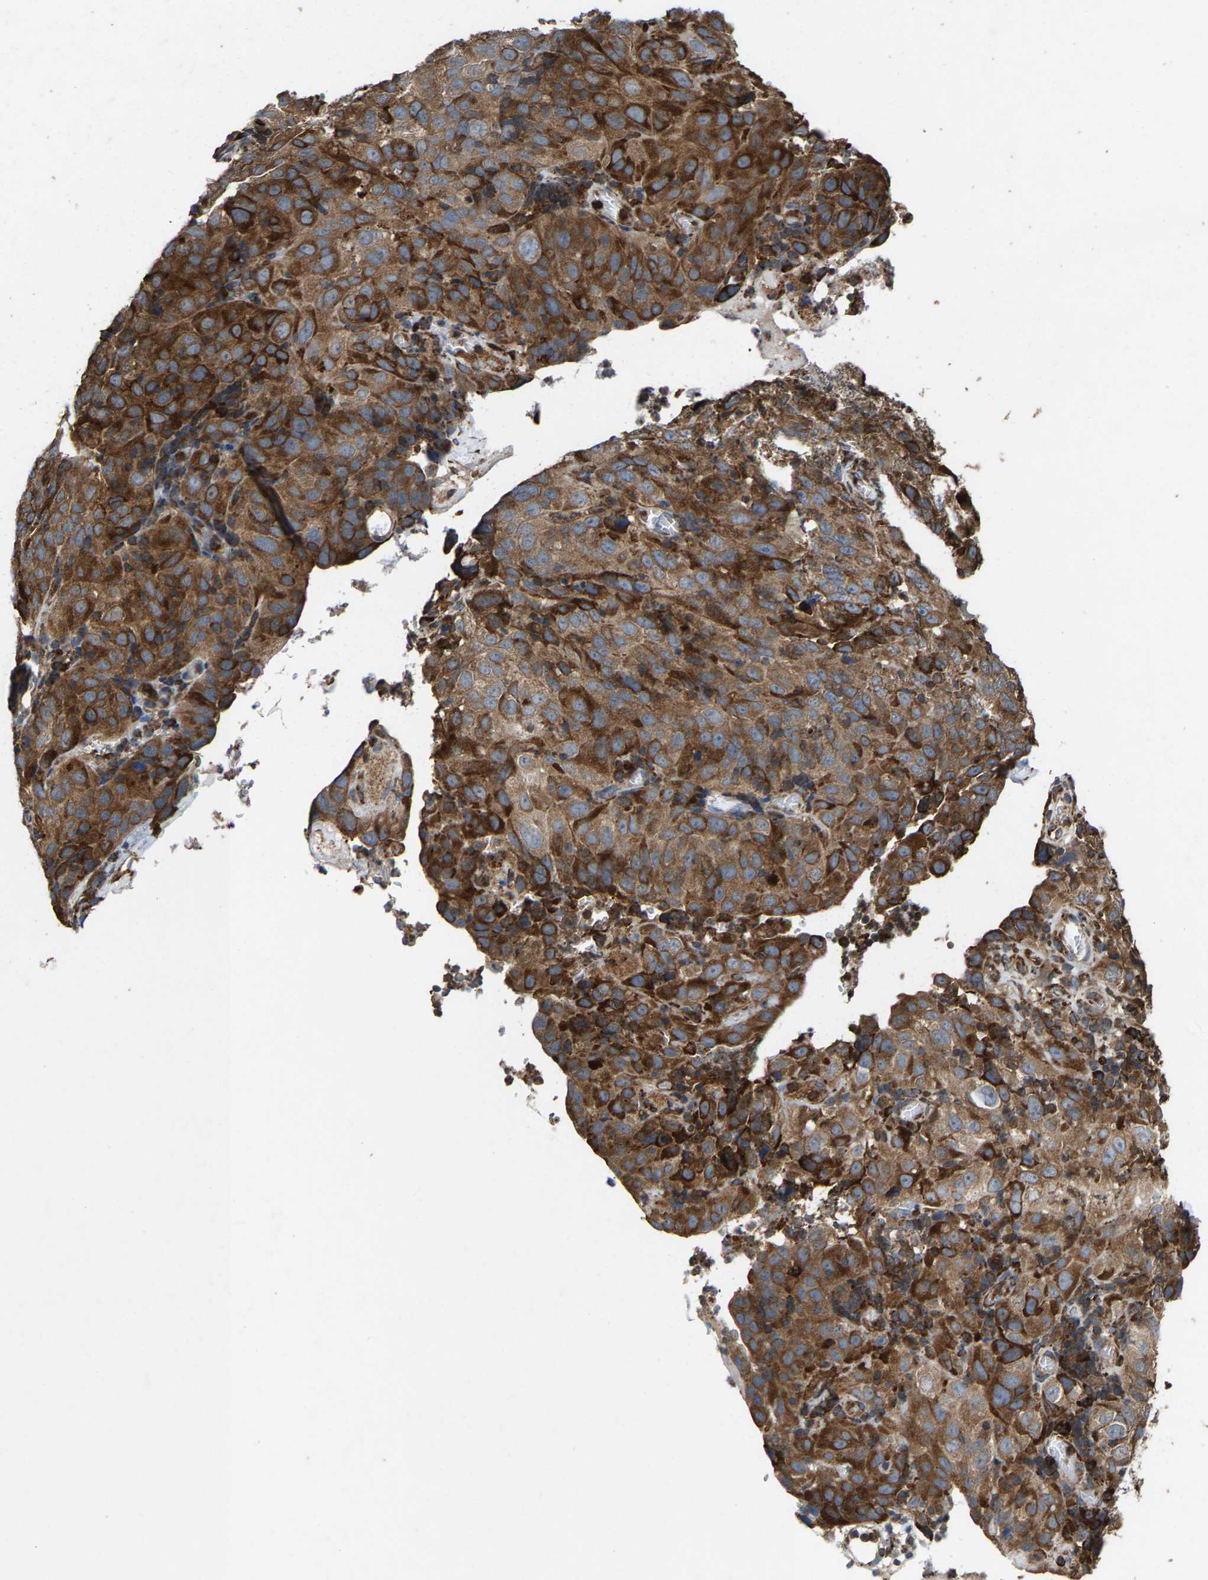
{"staining": {"intensity": "strong", "quantity": ">75%", "location": "cytoplasmic/membranous"}, "tissue": "cervical cancer", "cell_type": "Tumor cells", "image_type": "cancer", "snomed": [{"axis": "morphology", "description": "Squamous cell carcinoma, NOS"}, {"axis": "topography", "description": "Cervix"}], "caption": "Protein staining shows strong cytoplasmic/membranous expression in approximately >75% of tumor cells in cervical squamous cell carcinoma. The staining was performed using DAB to visualize the protein expression in brown, while the nuclei were stained in blue with hematoxylin (Magnification: 20x).", "gene": "FGD3", "patient": {"sex": "female", "age": 32}}